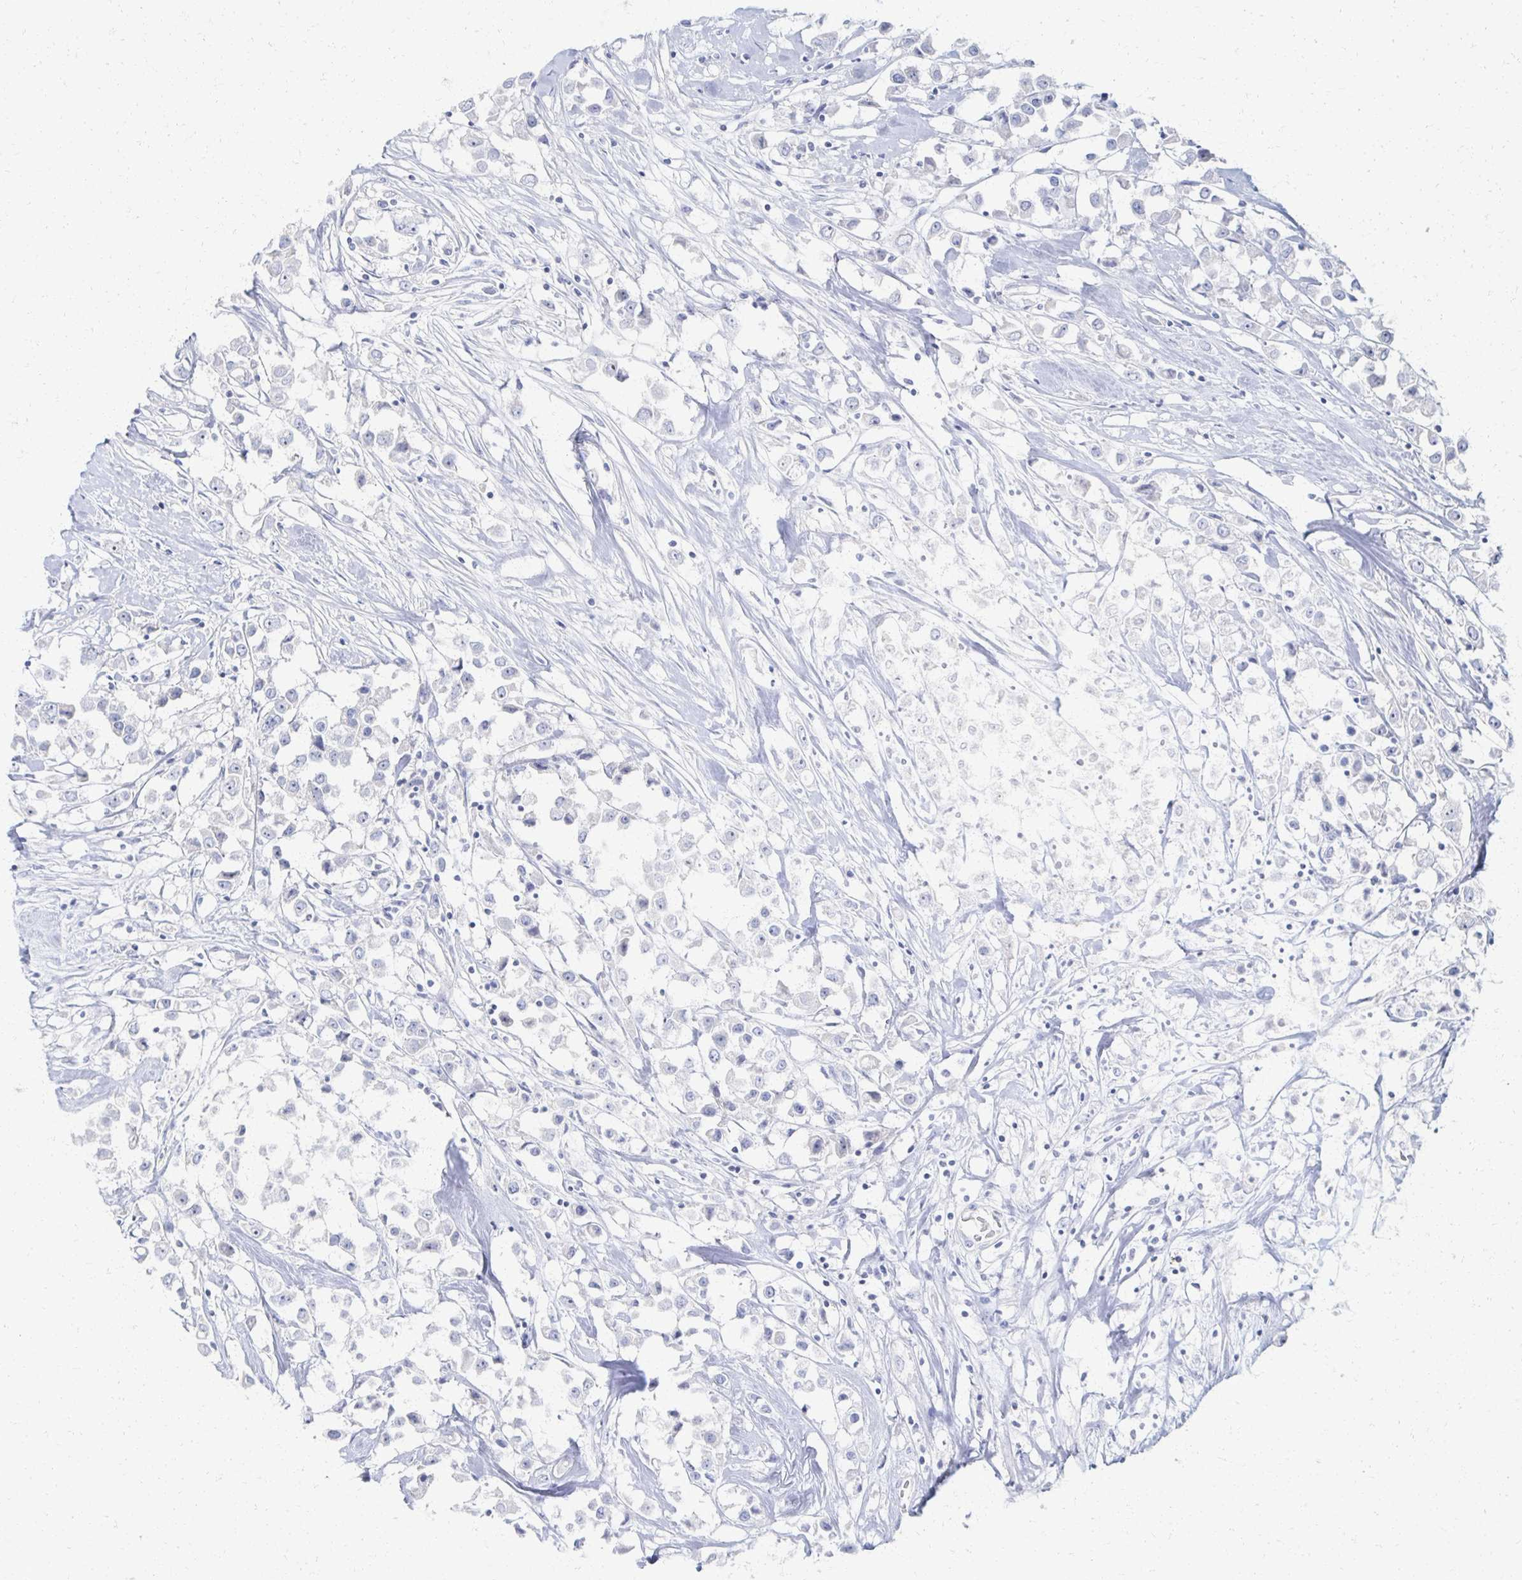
{"staining": {"intensity": "negative", "quantity": "none", "location": "none"}, "tissue": "breast cancer", "cell_type": "Tumor cells", "image_type": "cancer", "snomed": [{"axis": "morphology", "description": "Duct carcinoma"}, {"axis": "topography", "description": "Breast"}], "caption": "The immunohistochemistry photomicrograph has no significant staining in tumor cells of breast cancer tissue.", "gene": "PRR20A", "patient": {"sex": "female", "age": 61}}